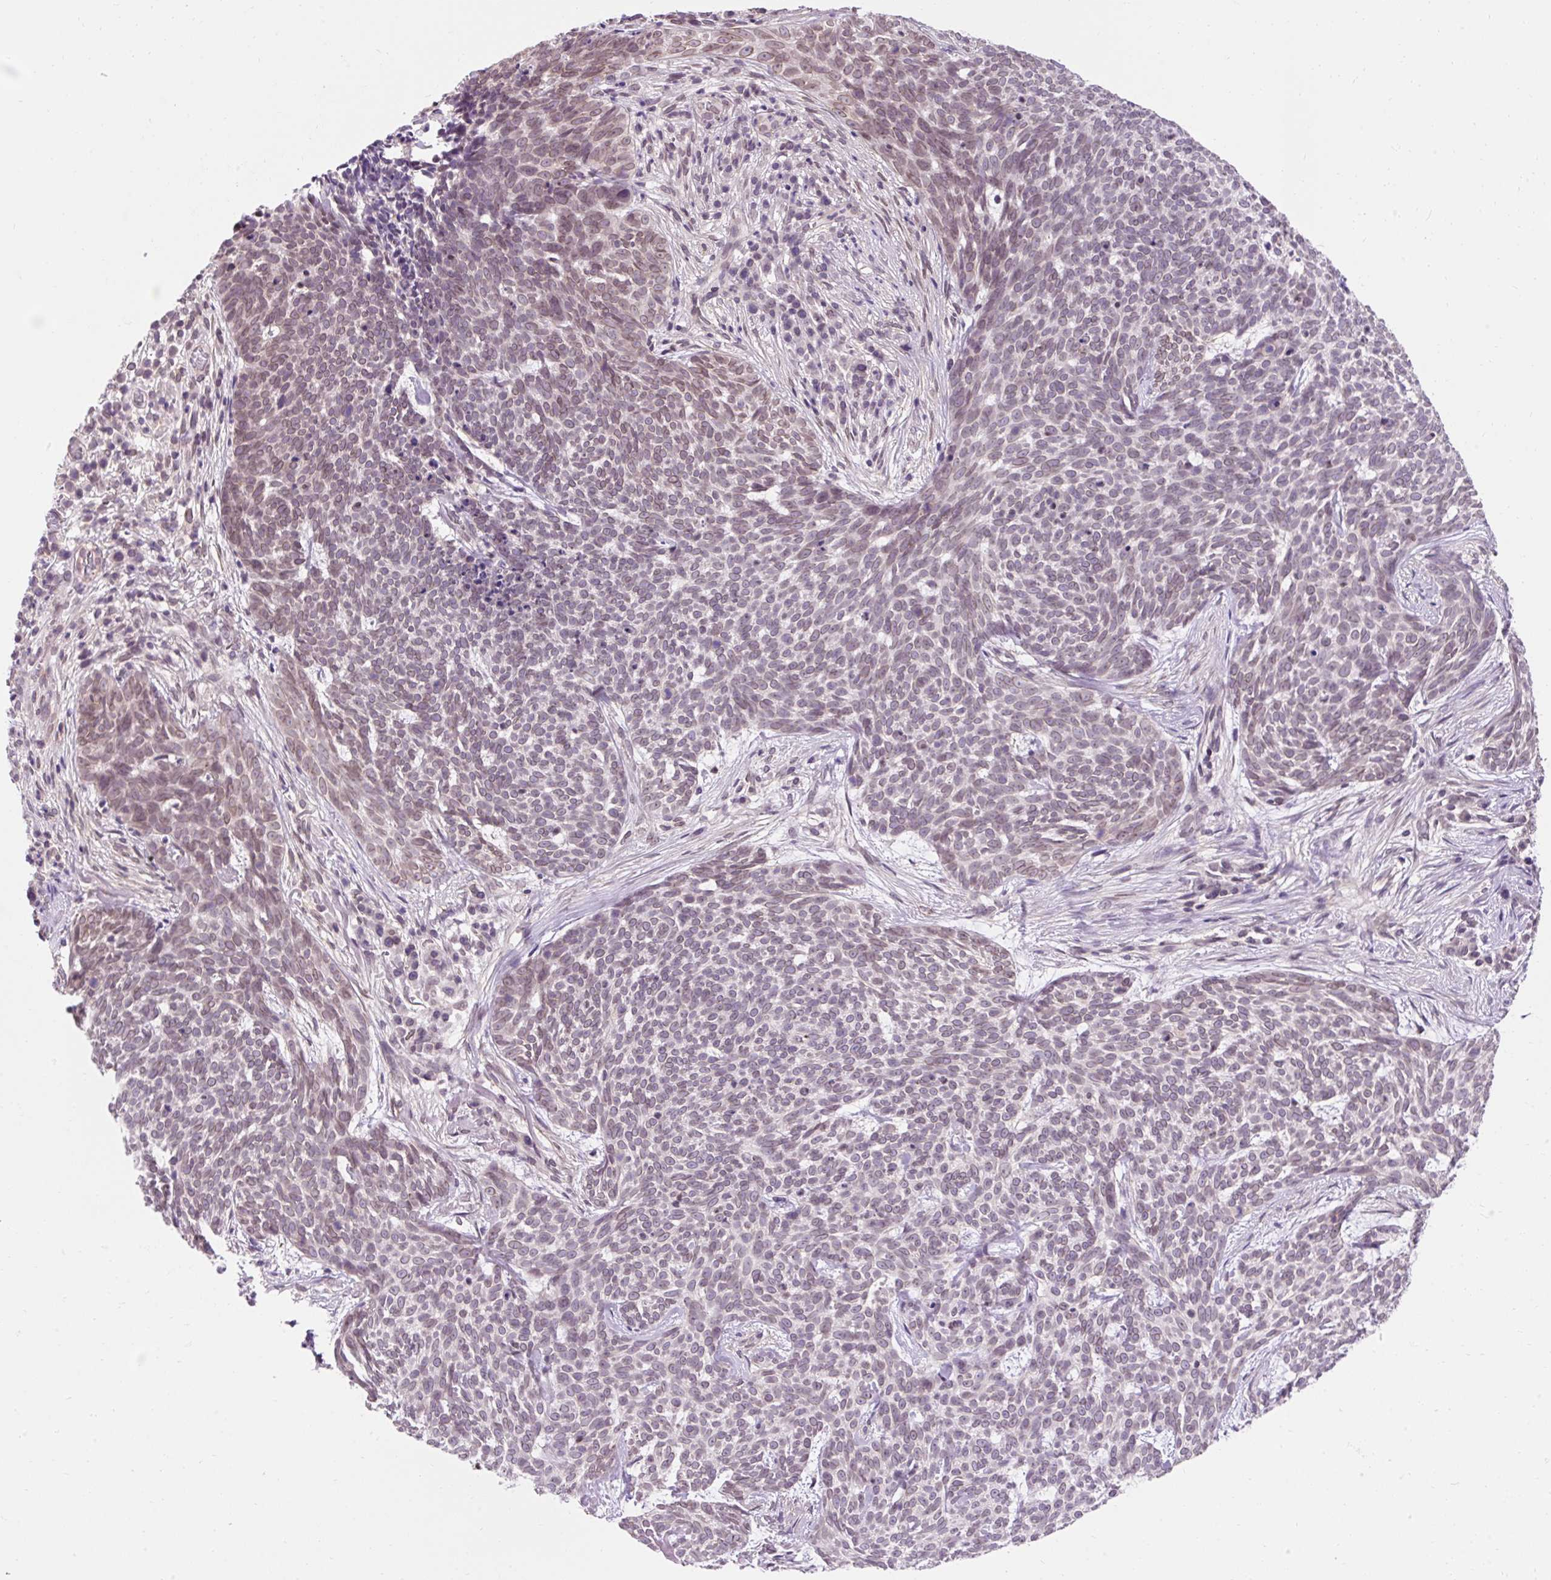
{"staining": {"intensity": "weak", "quantity": "<25%", "location": "cytoplasmic/membranous,nuclear"}, "tissue": "skin cancer", "cell_type": "Tumor cells", "image_type": "cancer", "snomed": [{"axis": "morphology", "description": "Basal cell carcinoma"}, {"axis": "topography", "description": "Skin"}], "caption": "This image is of basal cell carcinoma (skin) stained with IHC to label a protein in brown with the nuclei are counter-stained blue. There is no expression in tumor cells.", "gene": "ZNF610", "patient": {"sex": "female", "age": 93}}